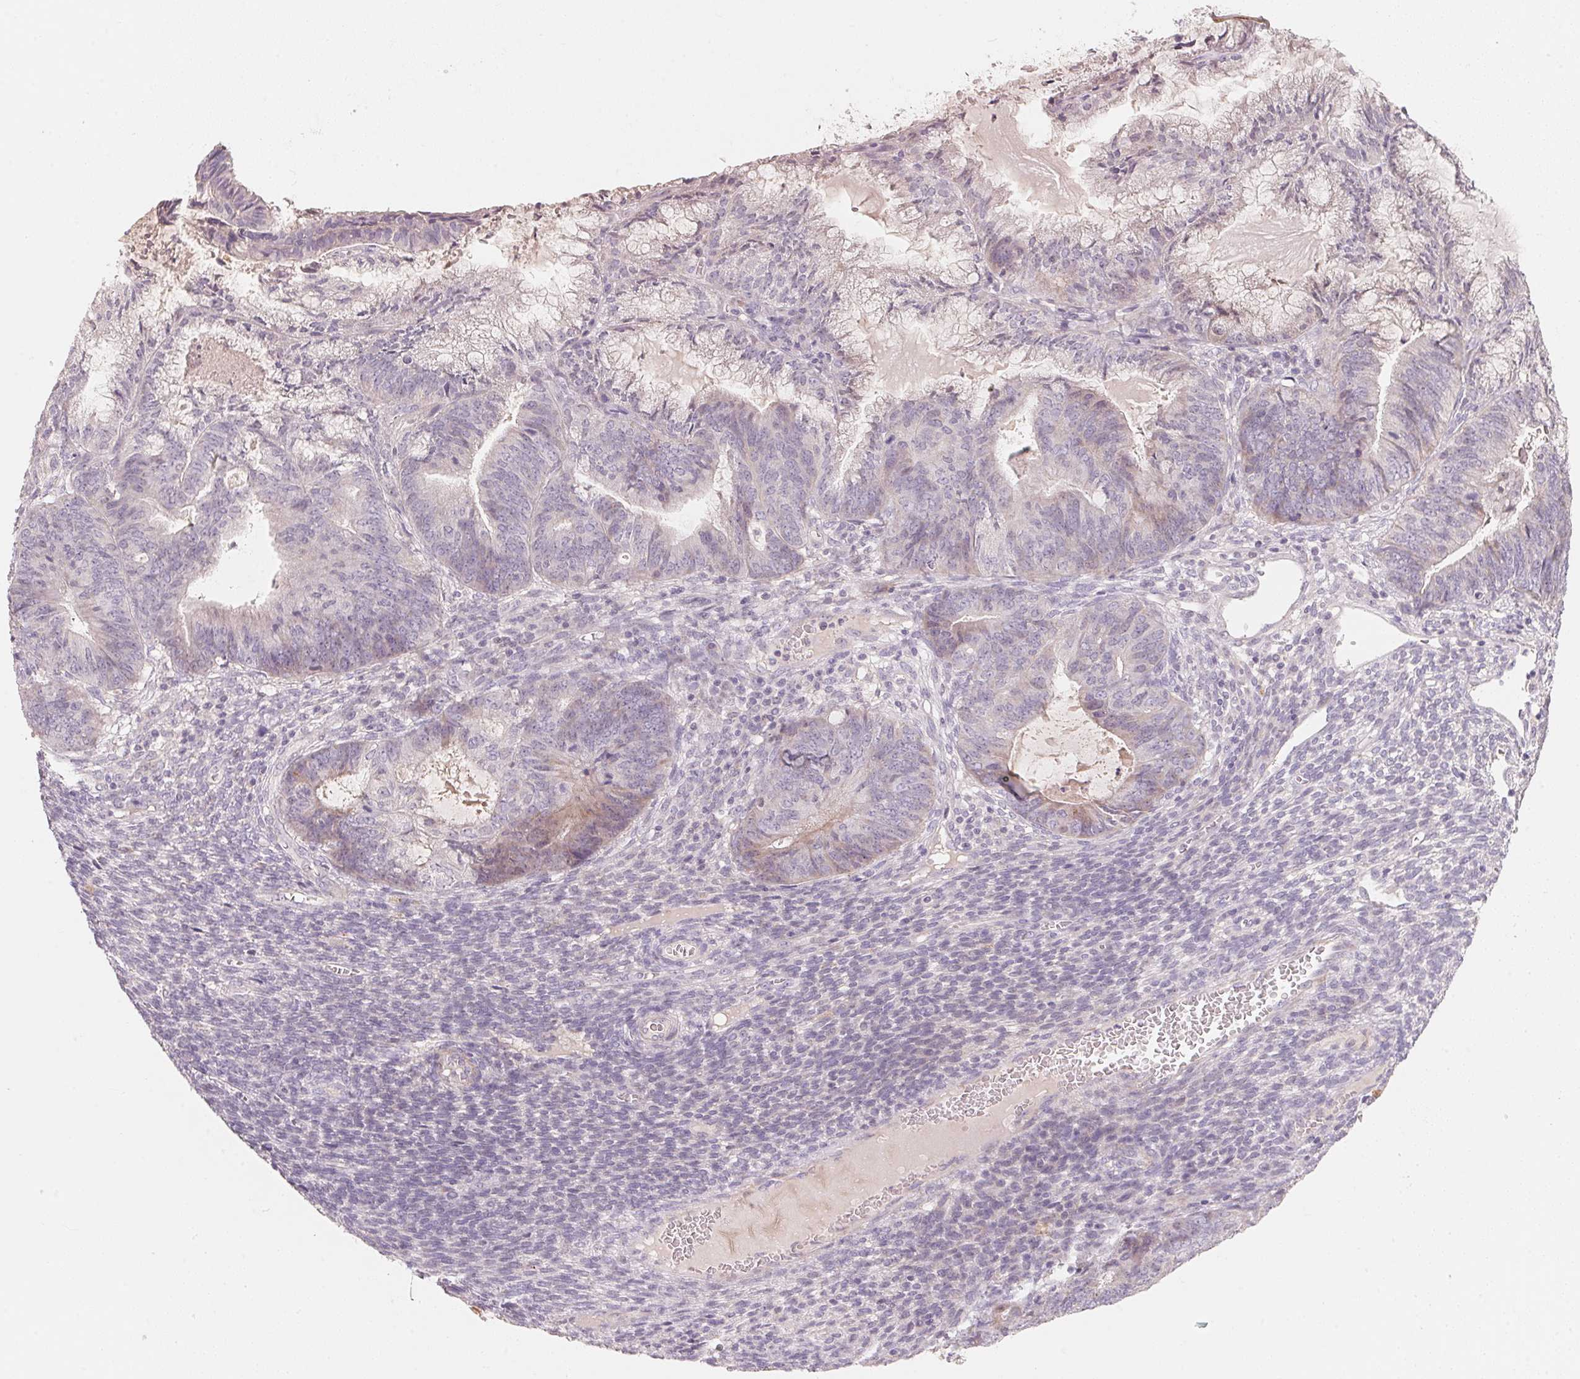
{"staining": {"intensity": "negative", "quantity": "none", "location": "none"}, "tissue": "endometrial cancer", "cell_type": "Tumor cells", "image_type": "cancer", "snomed": [{"axis": "morphology", "description": "Adenocarcinoma, NOS"}, {"axis": "topography", "description": "Endometrium"}], "caption": "DAB (3,3'-diaminobenzidine) immunohistochemical staining of endometrial cancer exhibits no significant expression in tumor cells.", "gene": "TP53AIP1", "patient": {"sex": "female", "age": 86}}